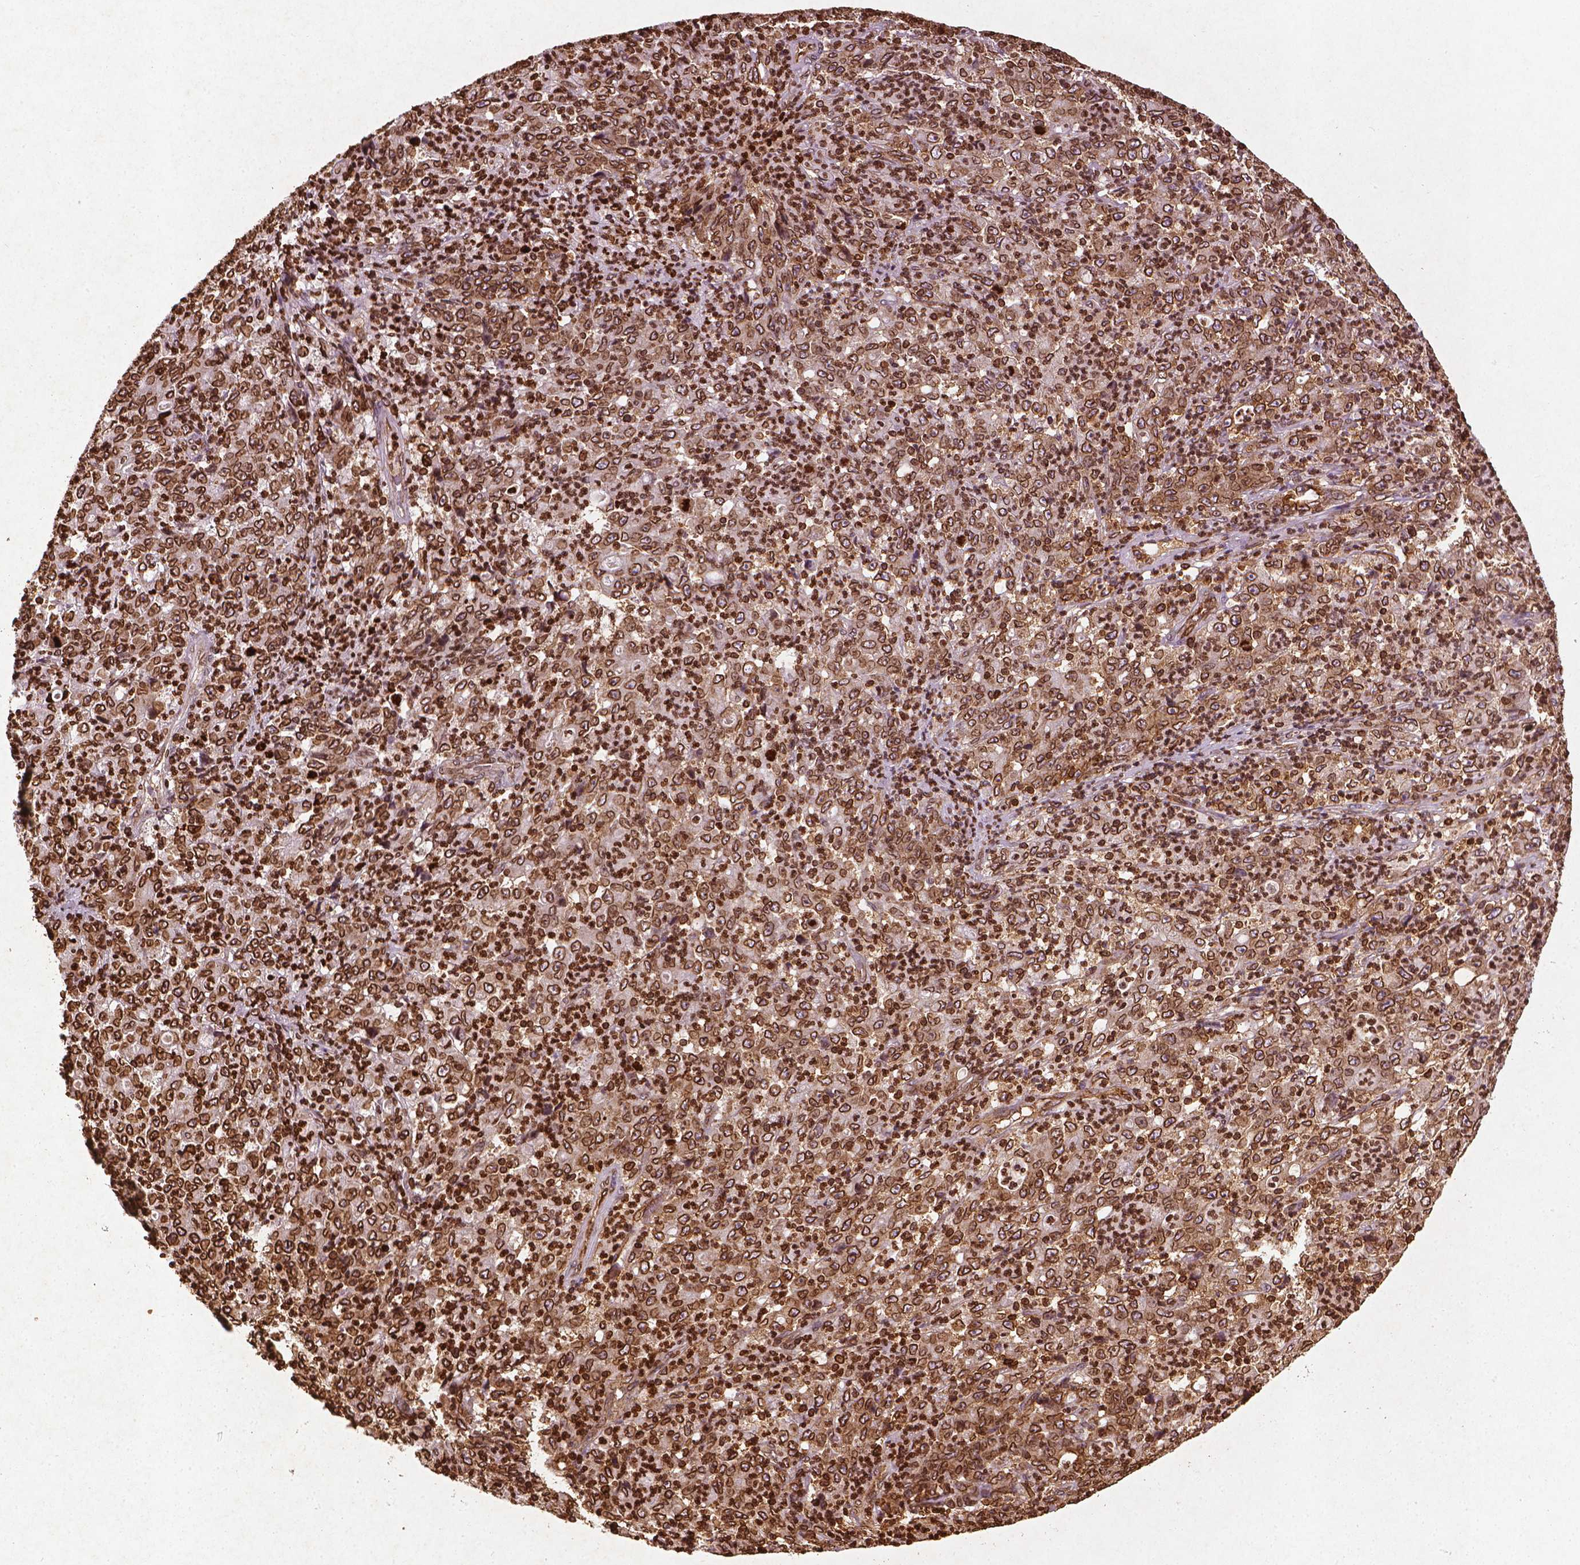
{"staining": {"intensity": "strong", "quantity": ">75%", "location": "cytoplasmic/membranous,nuclear"}, "tissue": "stomach cancer", "cell_type": "Tumor cells", "image_type": "cancer", "snomed": [{"axis": "morphology", "description": "Adenocarcinoma, NOS"}, {"axis": "topography", "description": "Stomach, lower"}], "caption": "This photomicrograph demonstrates immunohistochemistry staining of human stomach cancer (adenocarcinoma), with high strong cytoplasmic/membranous and nuclear expression in about >75% of tumor cells.", "gene": "LMNB1", "patient": {"sex": "female", "age": 71}}